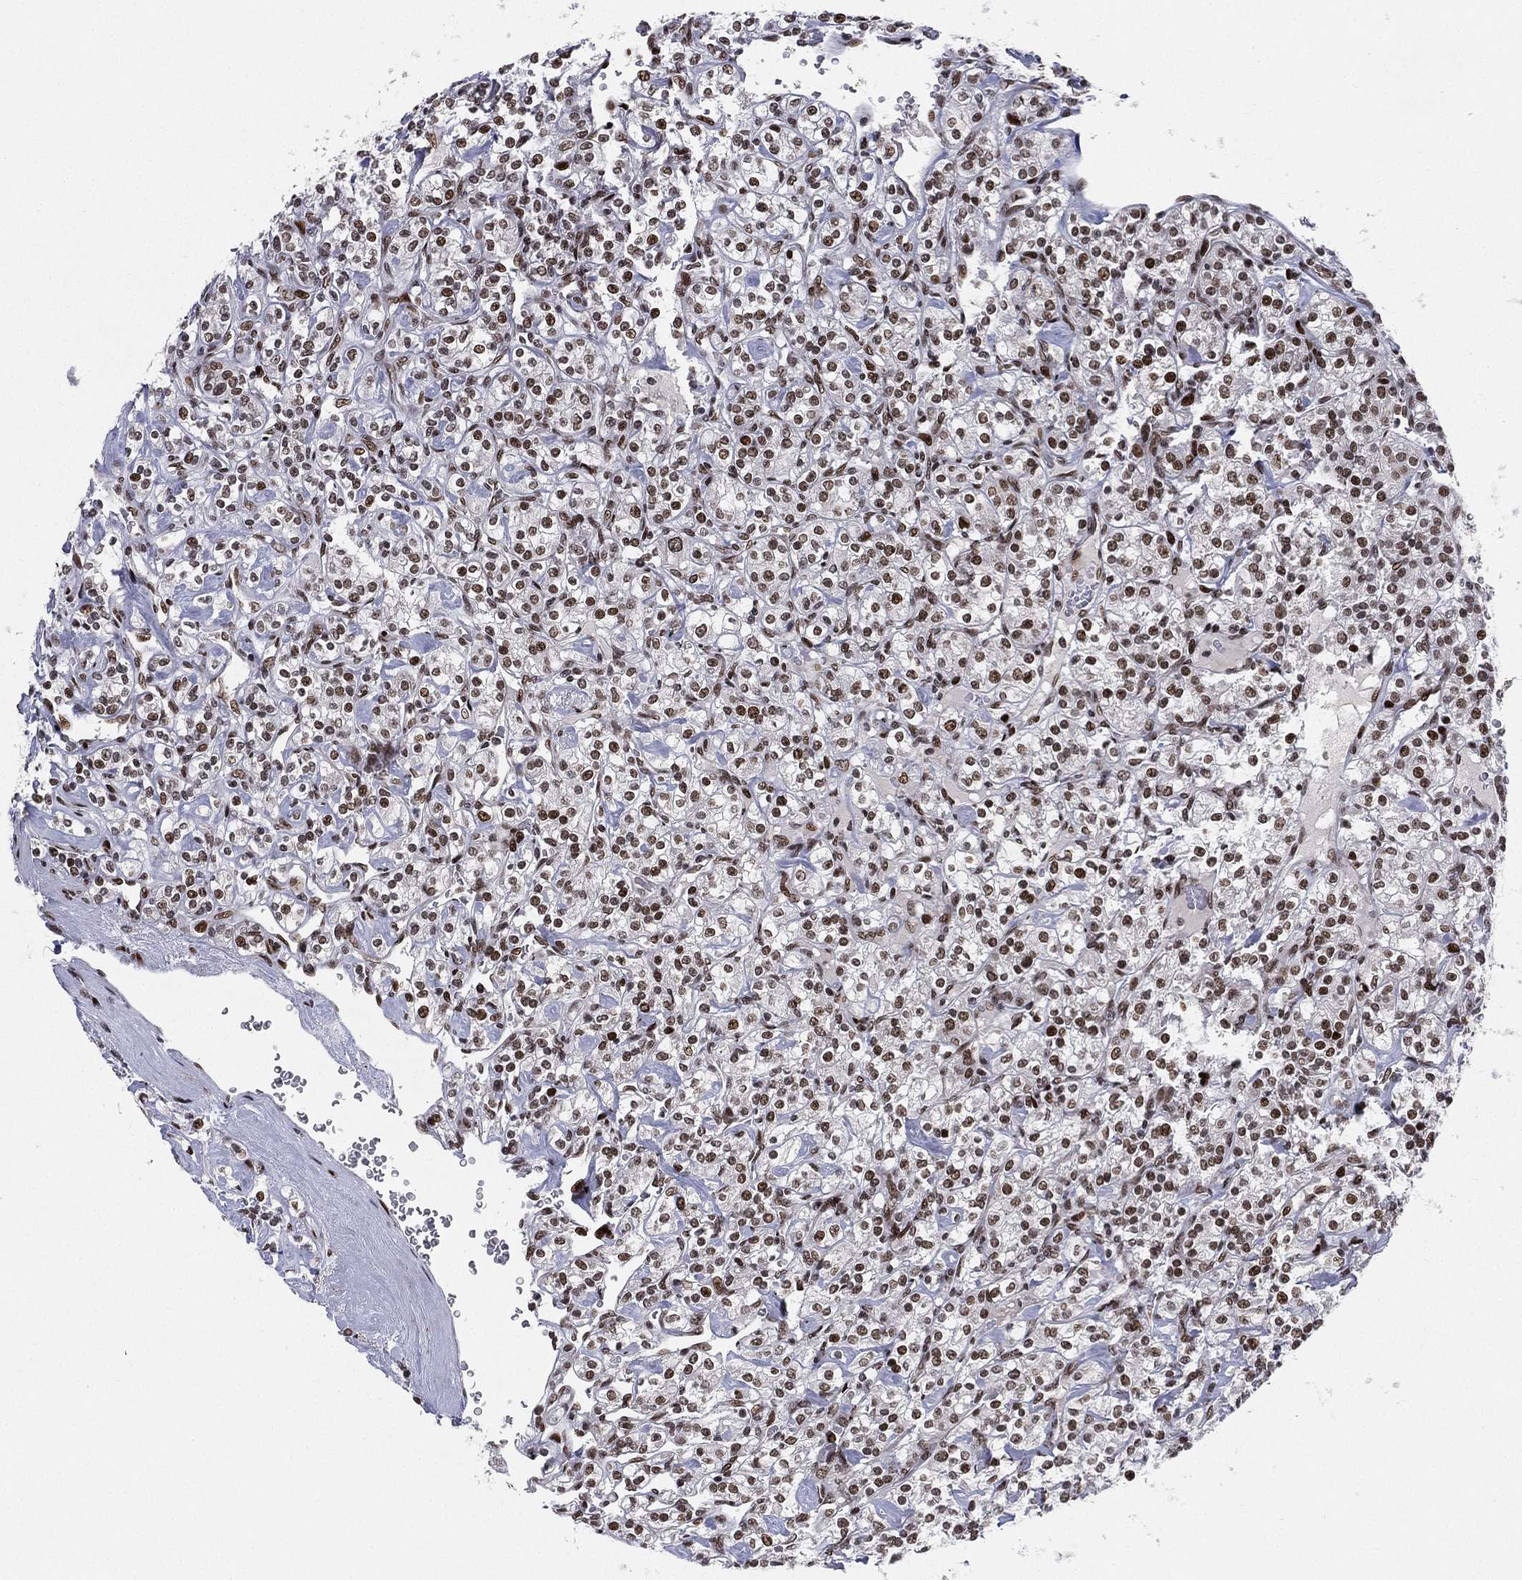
{"staining": {"intensity": "moderate", "quantity": ">75%", "location": "nuclear"}, "tissue": "renal cancer", "cell_type": "Tumor cells", "image_type": "cancer", "snomed": [{"axis": "morphology", "description": "Adenocarcinoma, NOS"}, {"axis": "topography", "description": "Kidney"}], "caption": "Immunohistochemistry (DAB (3,3'-diaminobenzidine)) staining of human renal adenocarcinoma reveals moderate nuclear protein expression in approximately >75% of tumor cells.", "gene": "RTF1", "patient": {"sex": "male", "age": 77}}